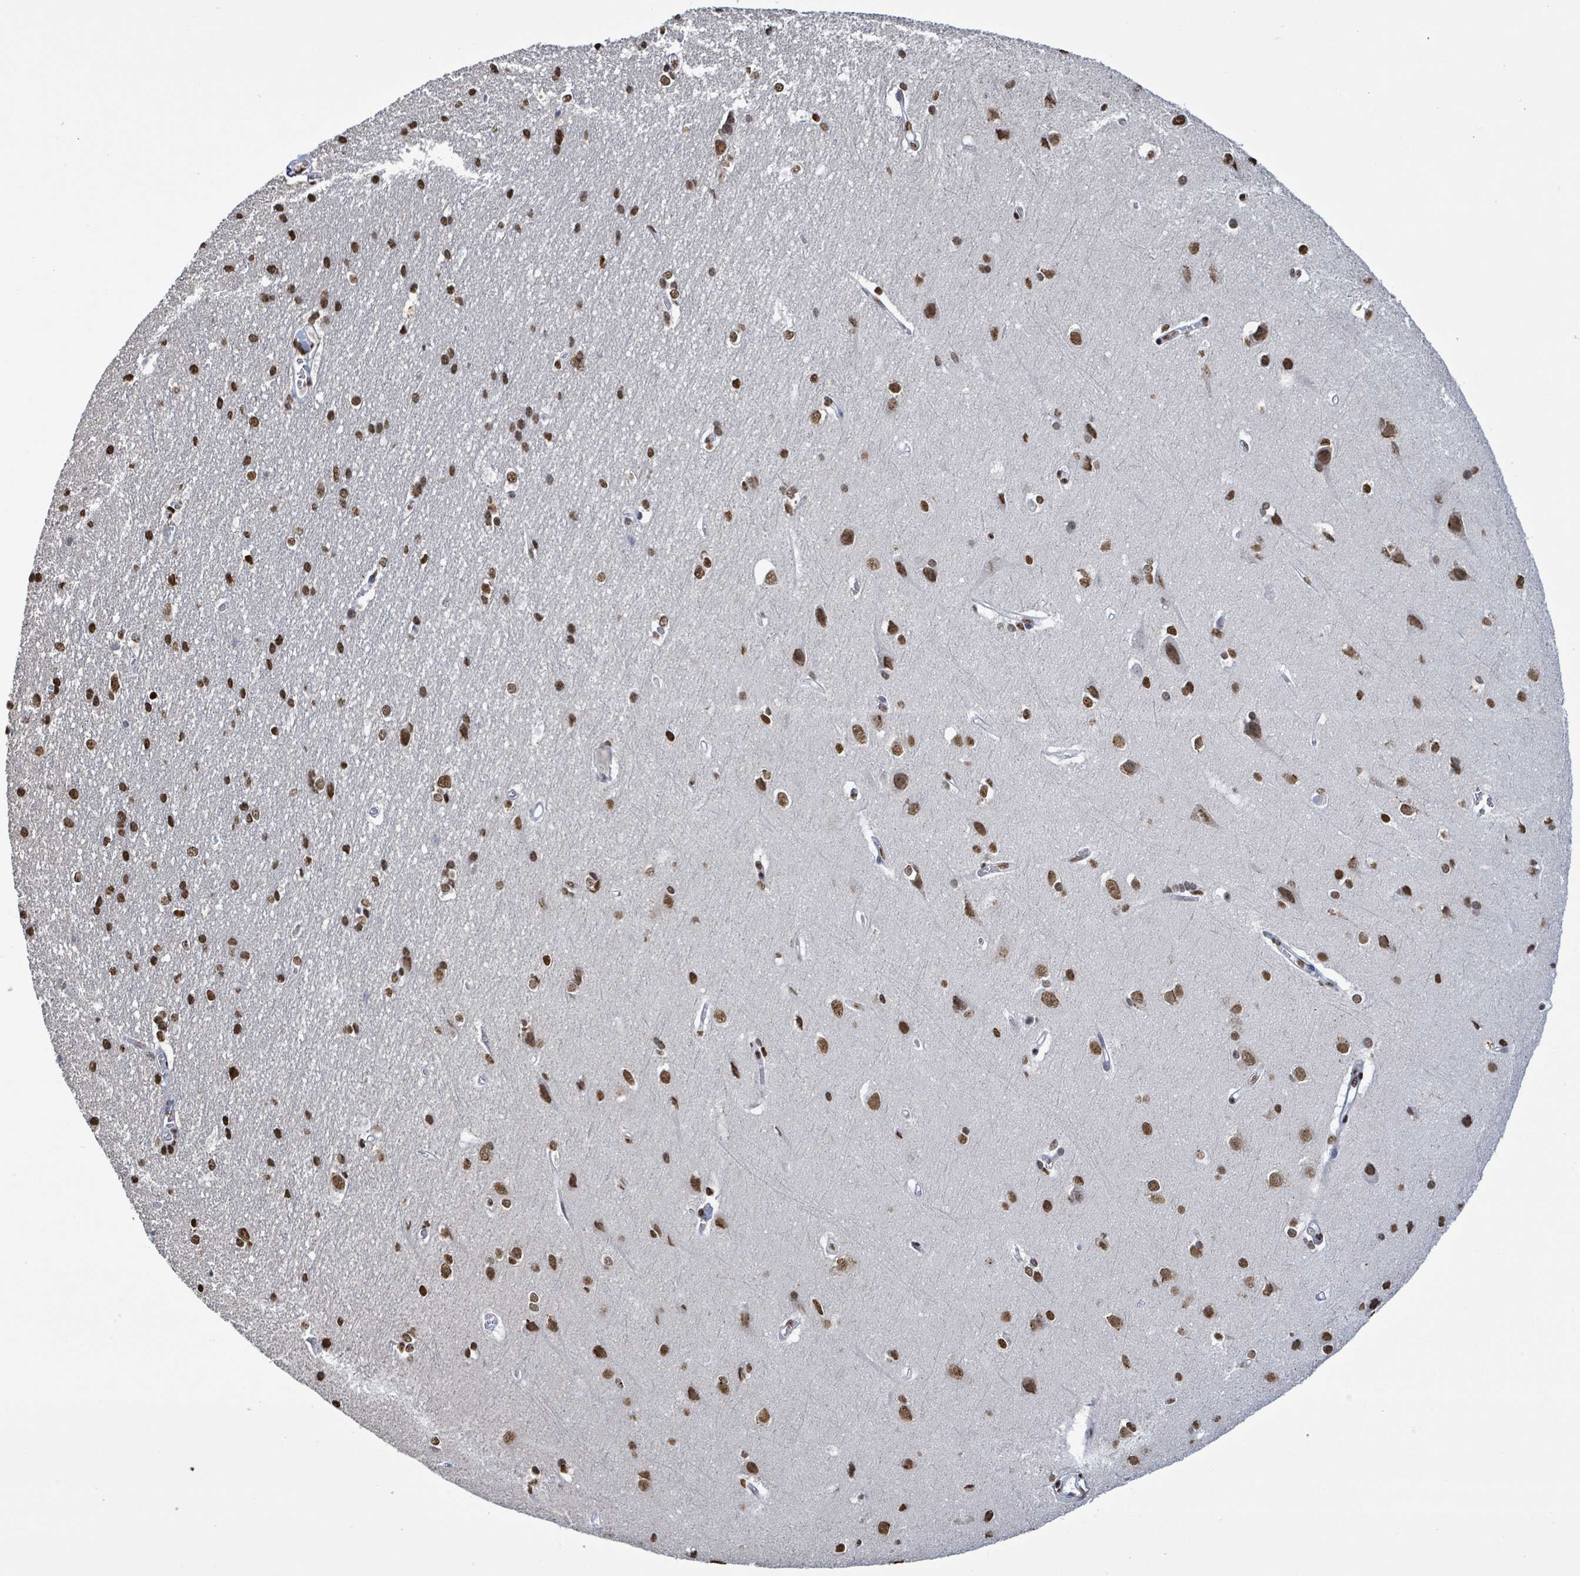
{"staining": {"intensity": "negative", "quantity": "none", "location": "none"}, "tissue": "cerebral cortex", "cell_type": "Endothelial cells", "image_type": "normal", "snomed": [{"axis": "morphology", "description": "Normal tissue, NOS"}, {"axis": "topography", "description": "Cerebral cortex"}], "caption": "IHC of benign cerebral cortex reveals no staining in endothelial cells.", "gene": "SAMD14", "patient": {"sex": "male", "age": 37}}